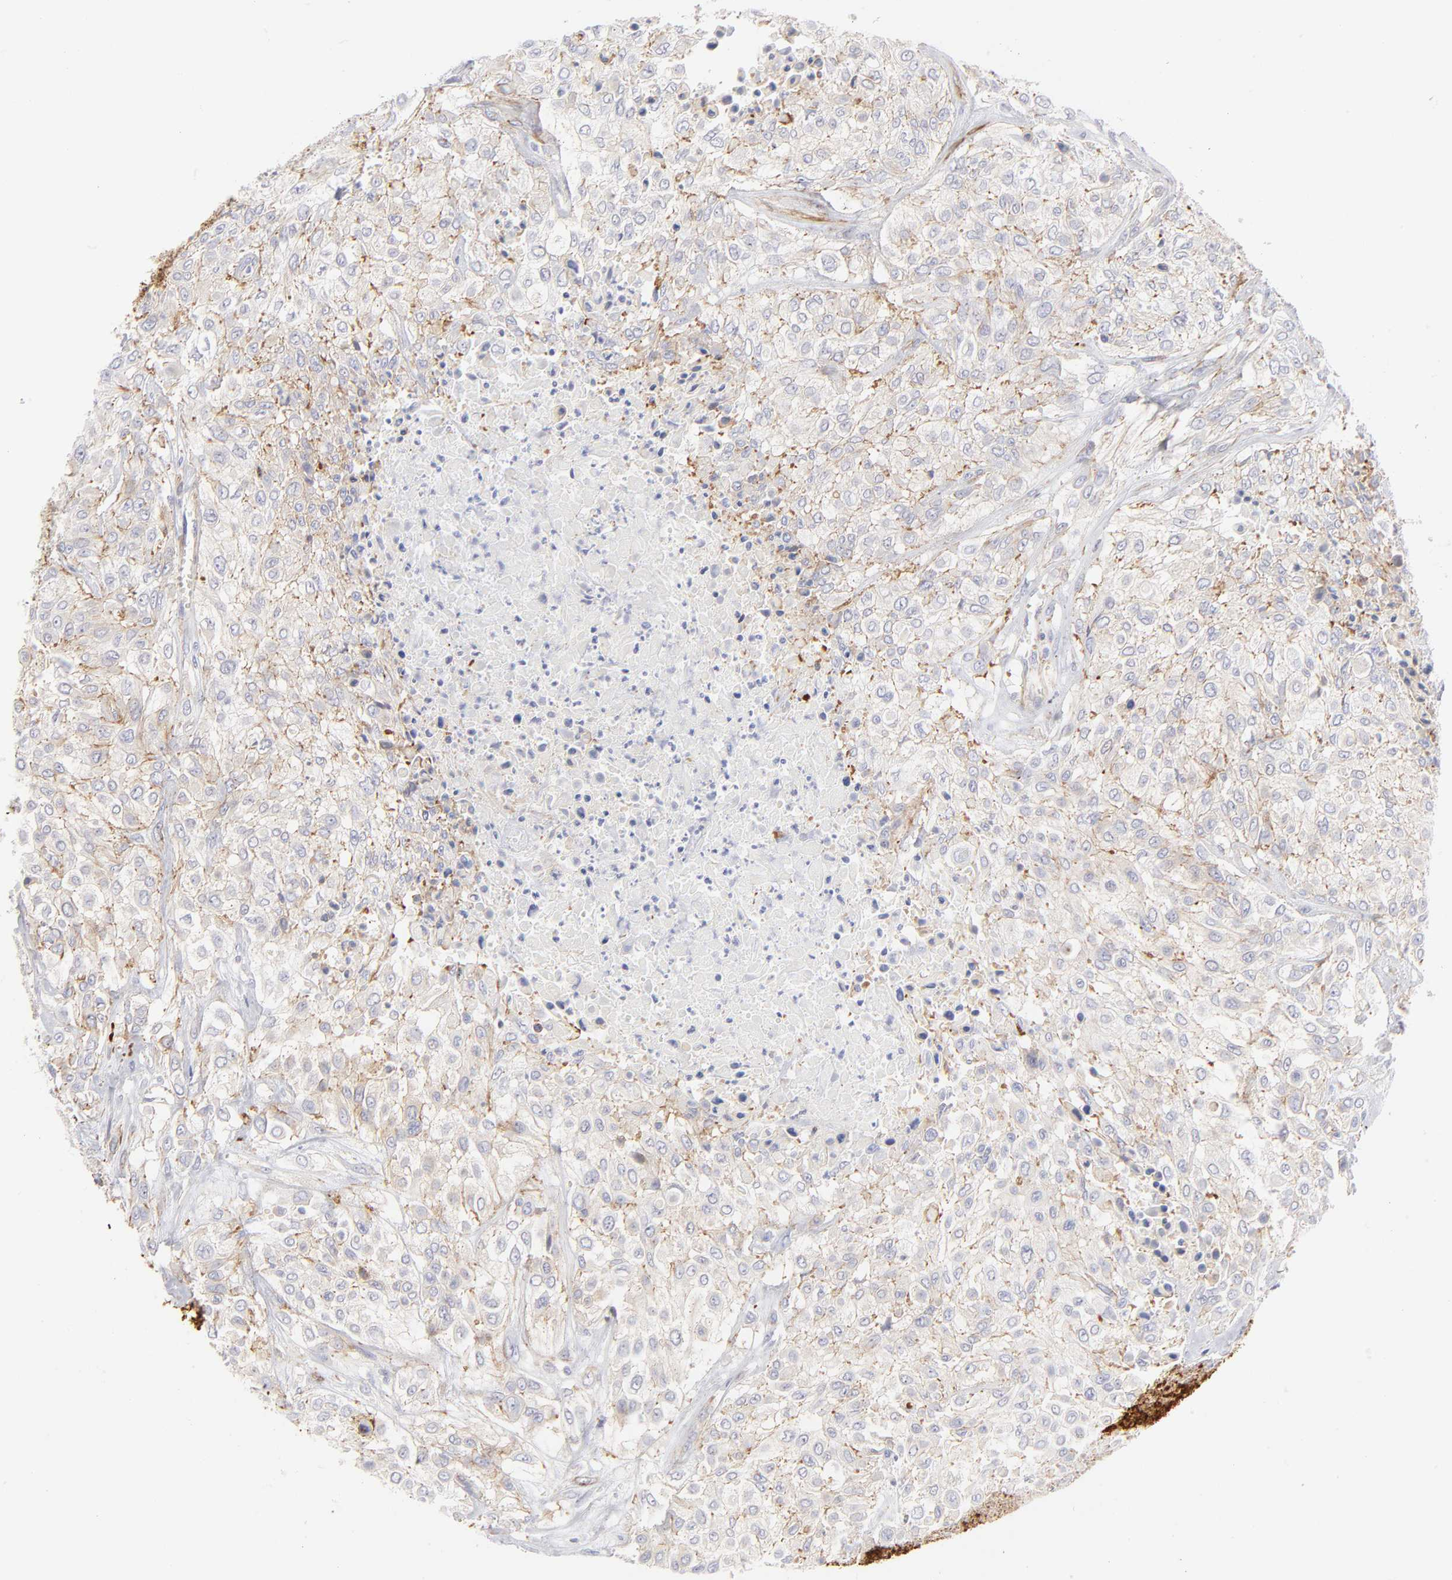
{"staining": {"intensity": "negative", "quantity": "none", "location": "none"}, "tissue": "urothelial cancer", "cell_type": "Tumor cells", "image_type": "cancer", "snomed": [{"axis": "morphology", "description": "Urothelial carcinoma, High grade"}, {"axis": "topography", "description": "Urinary bladder"}], "caption": "Micrograph shows no protein staining in tumor cells of urothelial cancer tissue.", "gene": "ACTA2", "patient": {"sex": "male", "age": 57}}